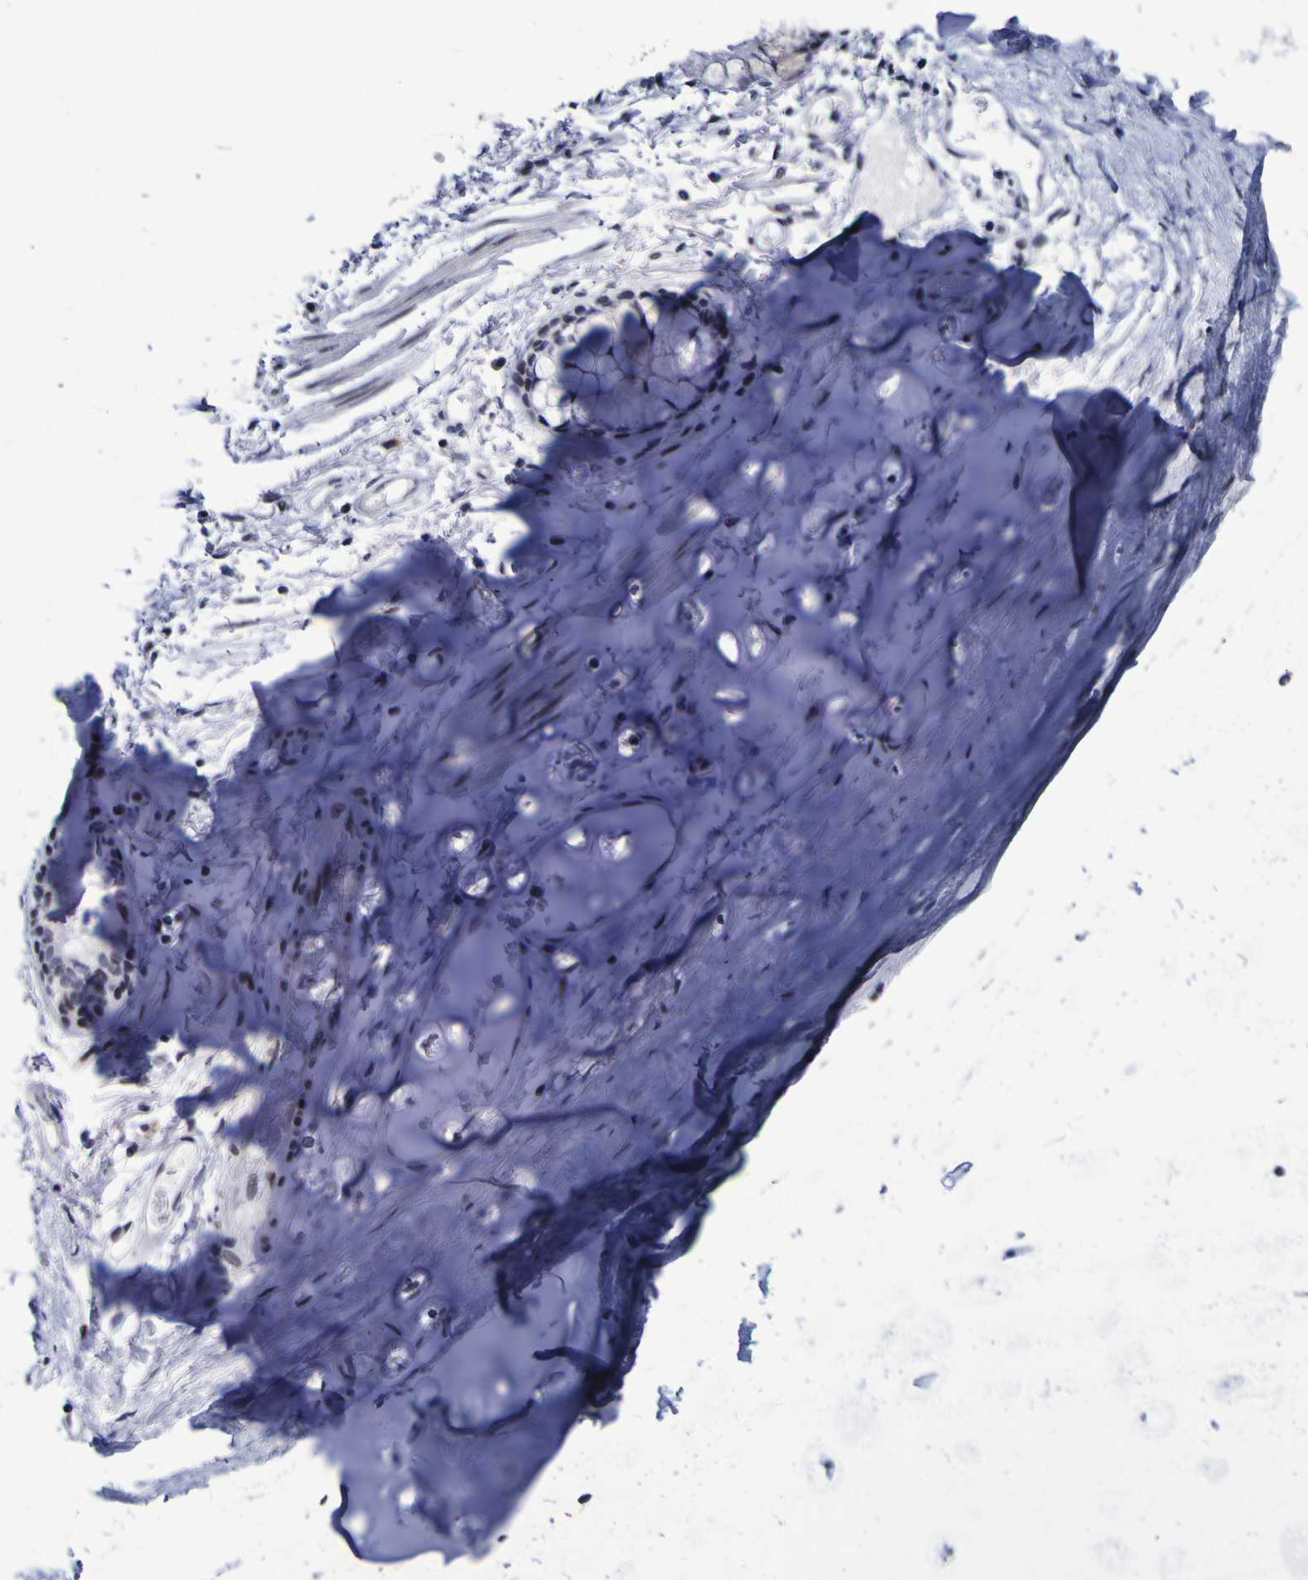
{"staining": {"intensity": "moderate", "quantity": ">75%", "location": "nuclear"}, "tissue": "adipose tissue", "cell_type": "Adipocytes", "image_type": "normal", "snomed": [{"axis": "morphology", "description": "Normal tissue, NOS"}, {"axis": "topography", "description": "Cartilage tissue"}, {"axis": "topography", "description": "Bronchus"}], "caption": "Immunohistochemical staining of normal human adipose tissue demonstrates moderate nuclear protein expression in about >75% of adipocytes. Immunohistochemistry (ihc) stains the protein in brown and the nuclei are stained blue.", "gene": "MBD3", "patient": {"sex": "female", "age": 73}}